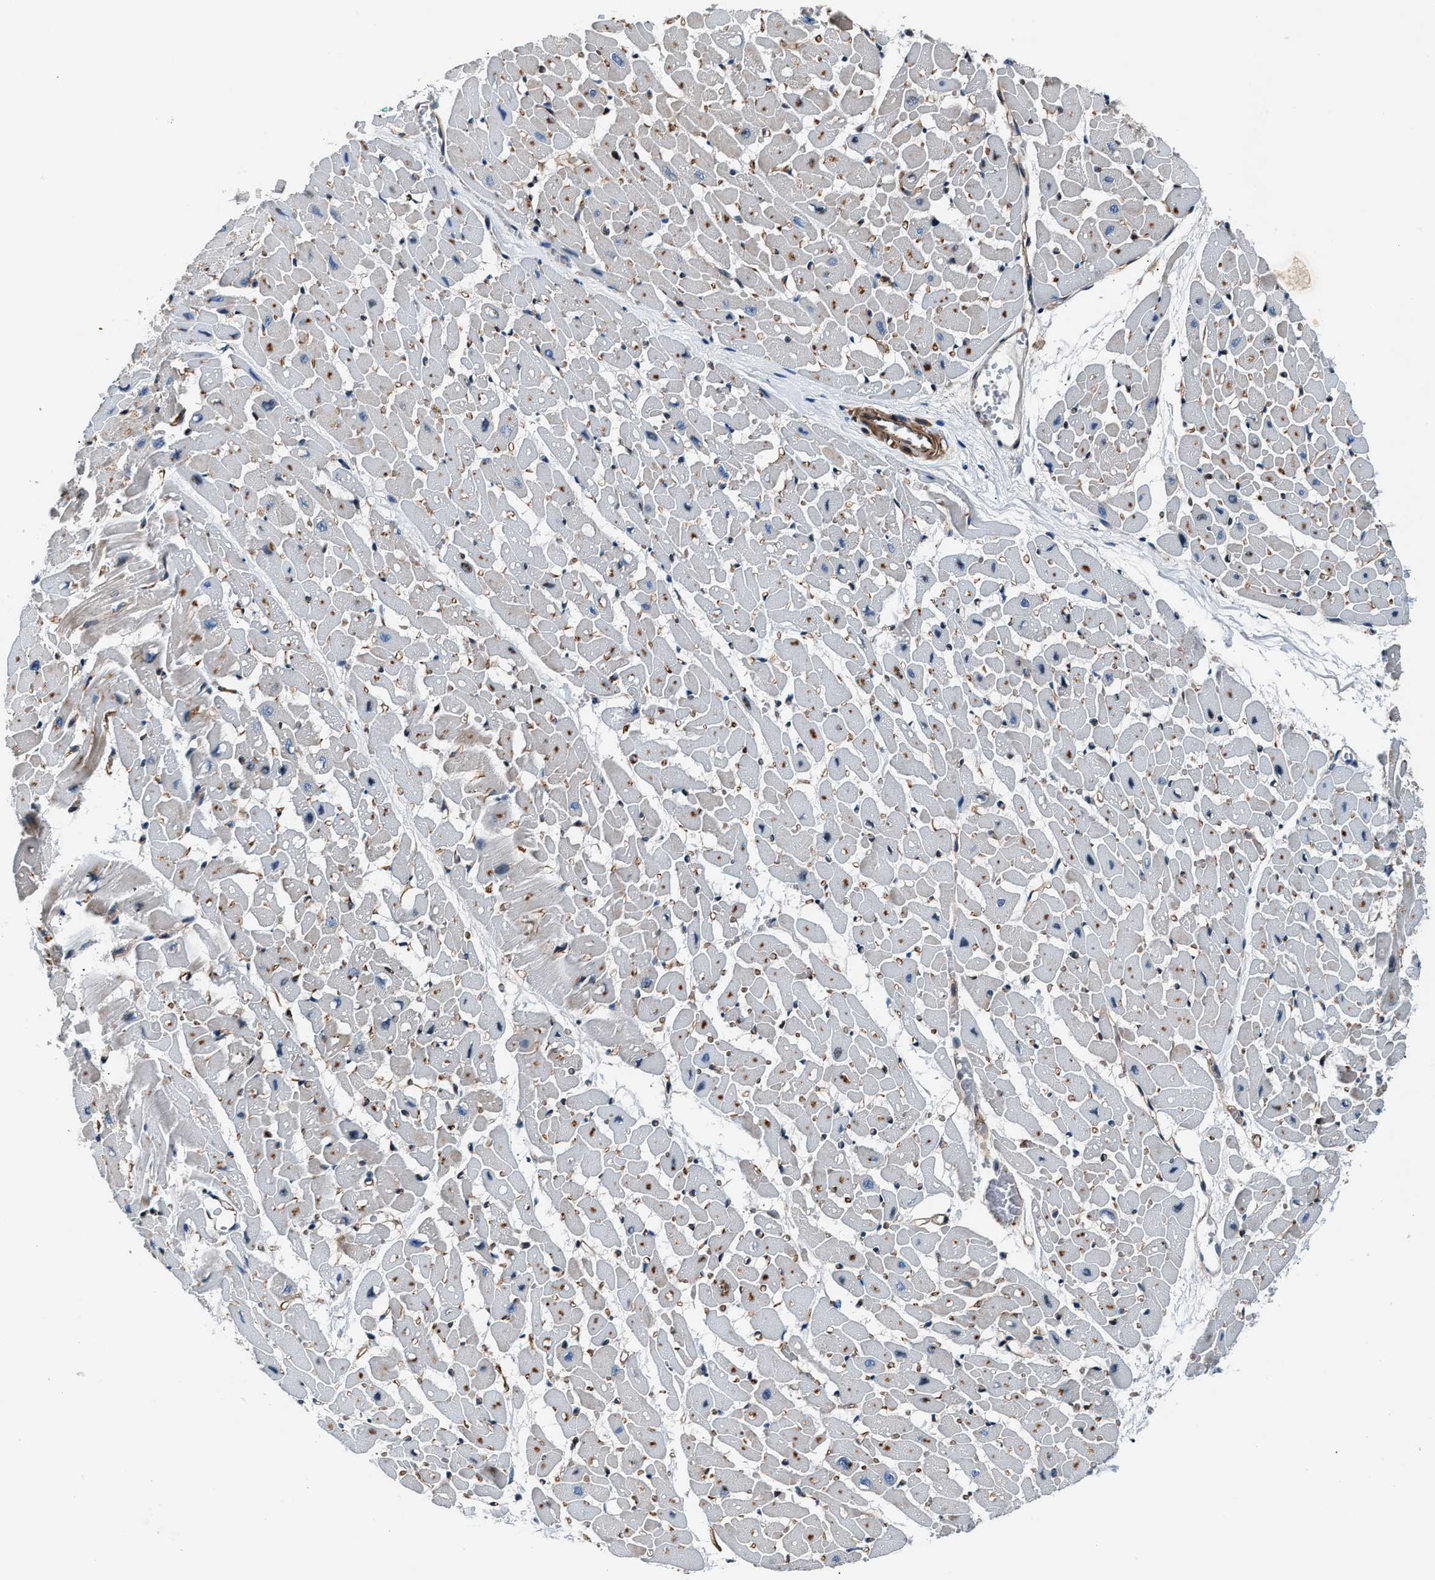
{"staining": {"intensity": "negative", "quantity": "none", "location": "none"}, "tissue": "heart muscle", "cell_type": "Cardiomyocytes", "image_type": "normal", "snomed": [{"axis": "morphology", "description": "Normal tissue, NOS"}, {"axis": "topography", "description": "Heart"}], "caption": "Cardiomyocytes show no significant protein staining in normal heart muscle.", "gene": "MPDZ", "patient": {"sex": "male", "age": 45}}